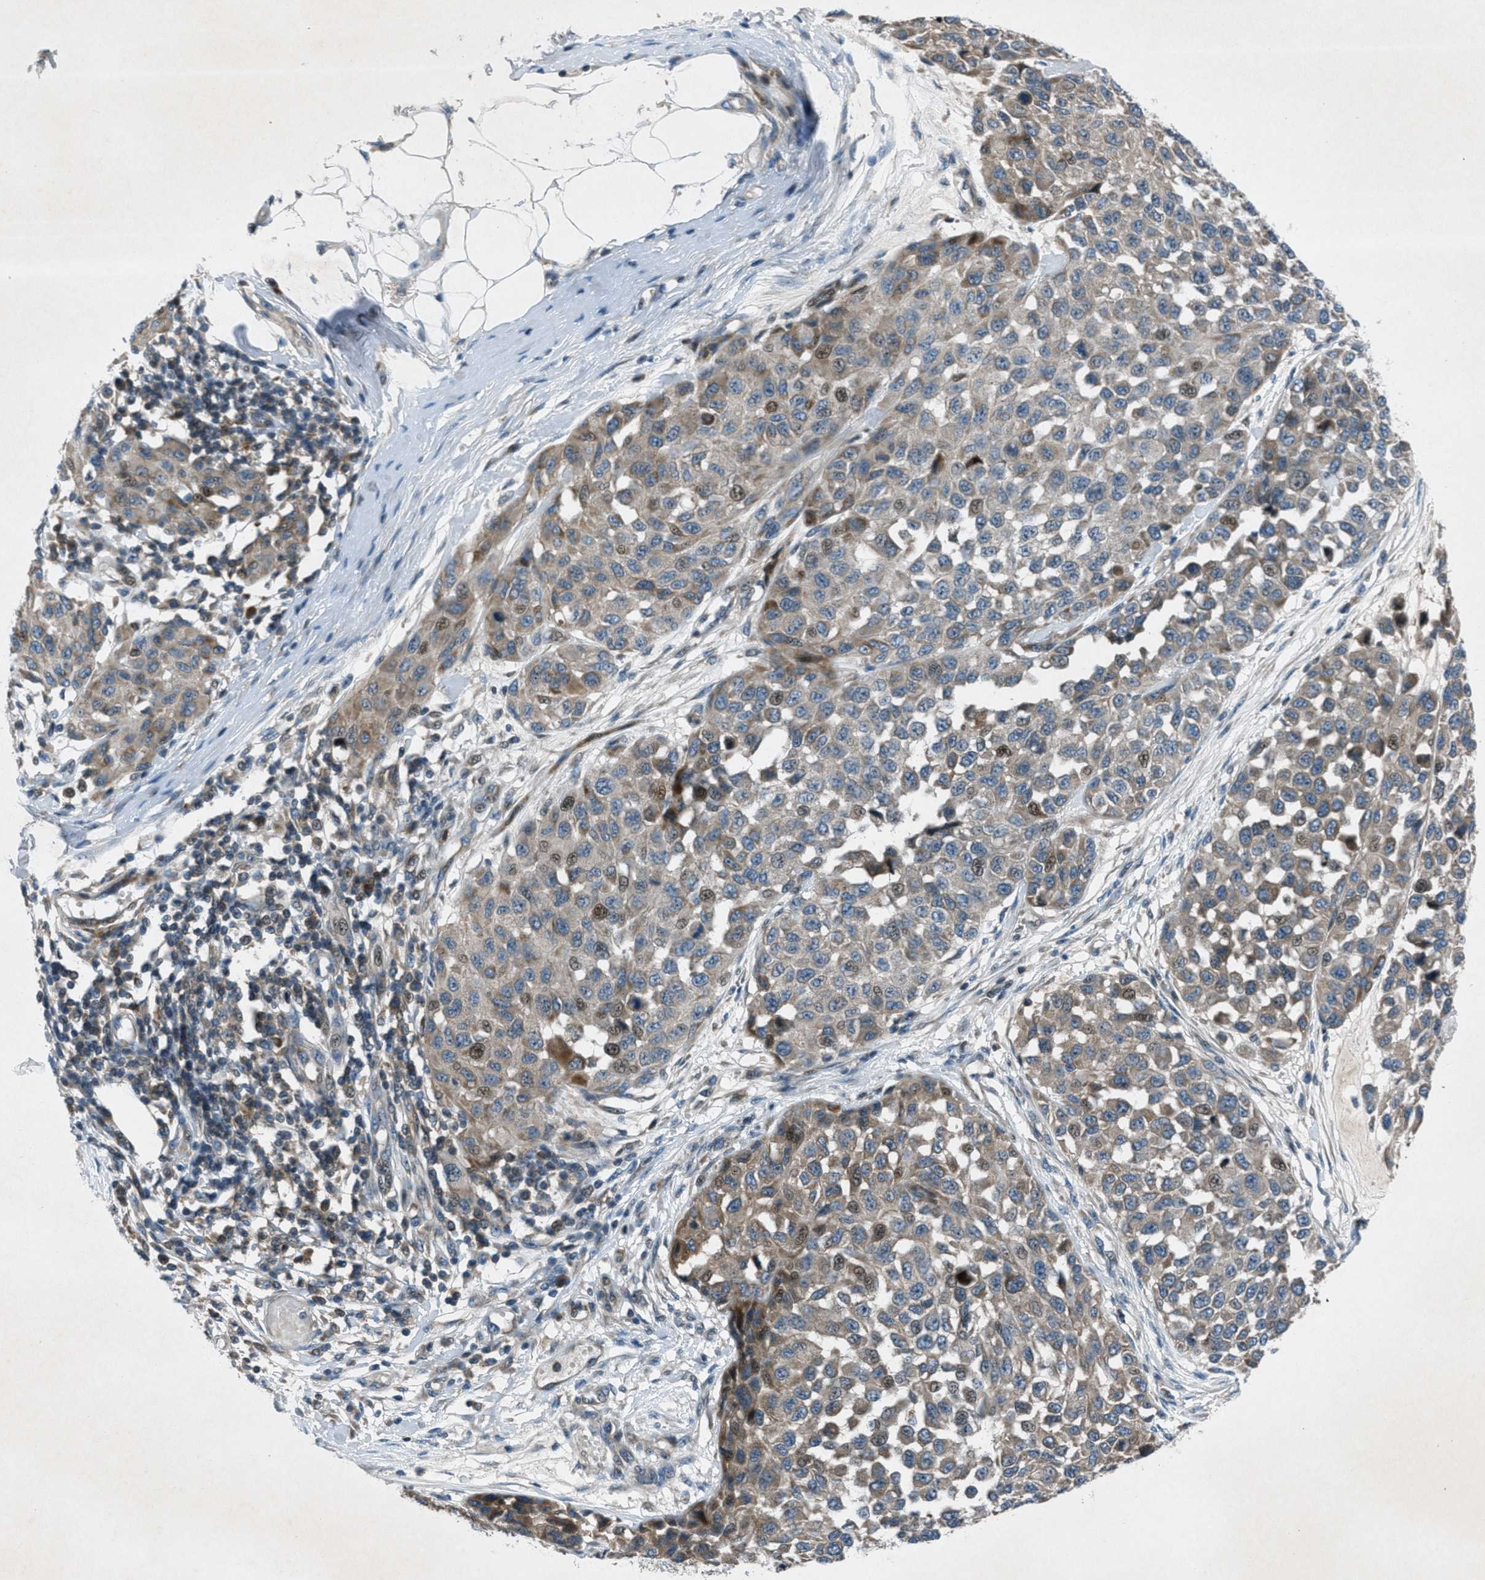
{"staining": {"intensity": "moderate", "quantity": "<25%", "location": "cytoplasmic/membranous,nuclear"}, "tissue": "melanoma", "cell_type": "Tumor cells", "image_type": "cancer", "snomed": [{"axis": "morphology", "description": "Normal tissue, NOS"}, {"axis": "morphology", "description": "Malignant melanoma, NOS"}, {"axis": "topography", "description": "Skin"}], "caption": "There is low levels of moderate cytoplasmic/membranous and nuclear staining in tumor cells of malignant melanoma, as demonstrated by immunohistochemical staining (brown color).", "gene": "CLEC2D", "patient": {"sex": "male", "age": 62}}